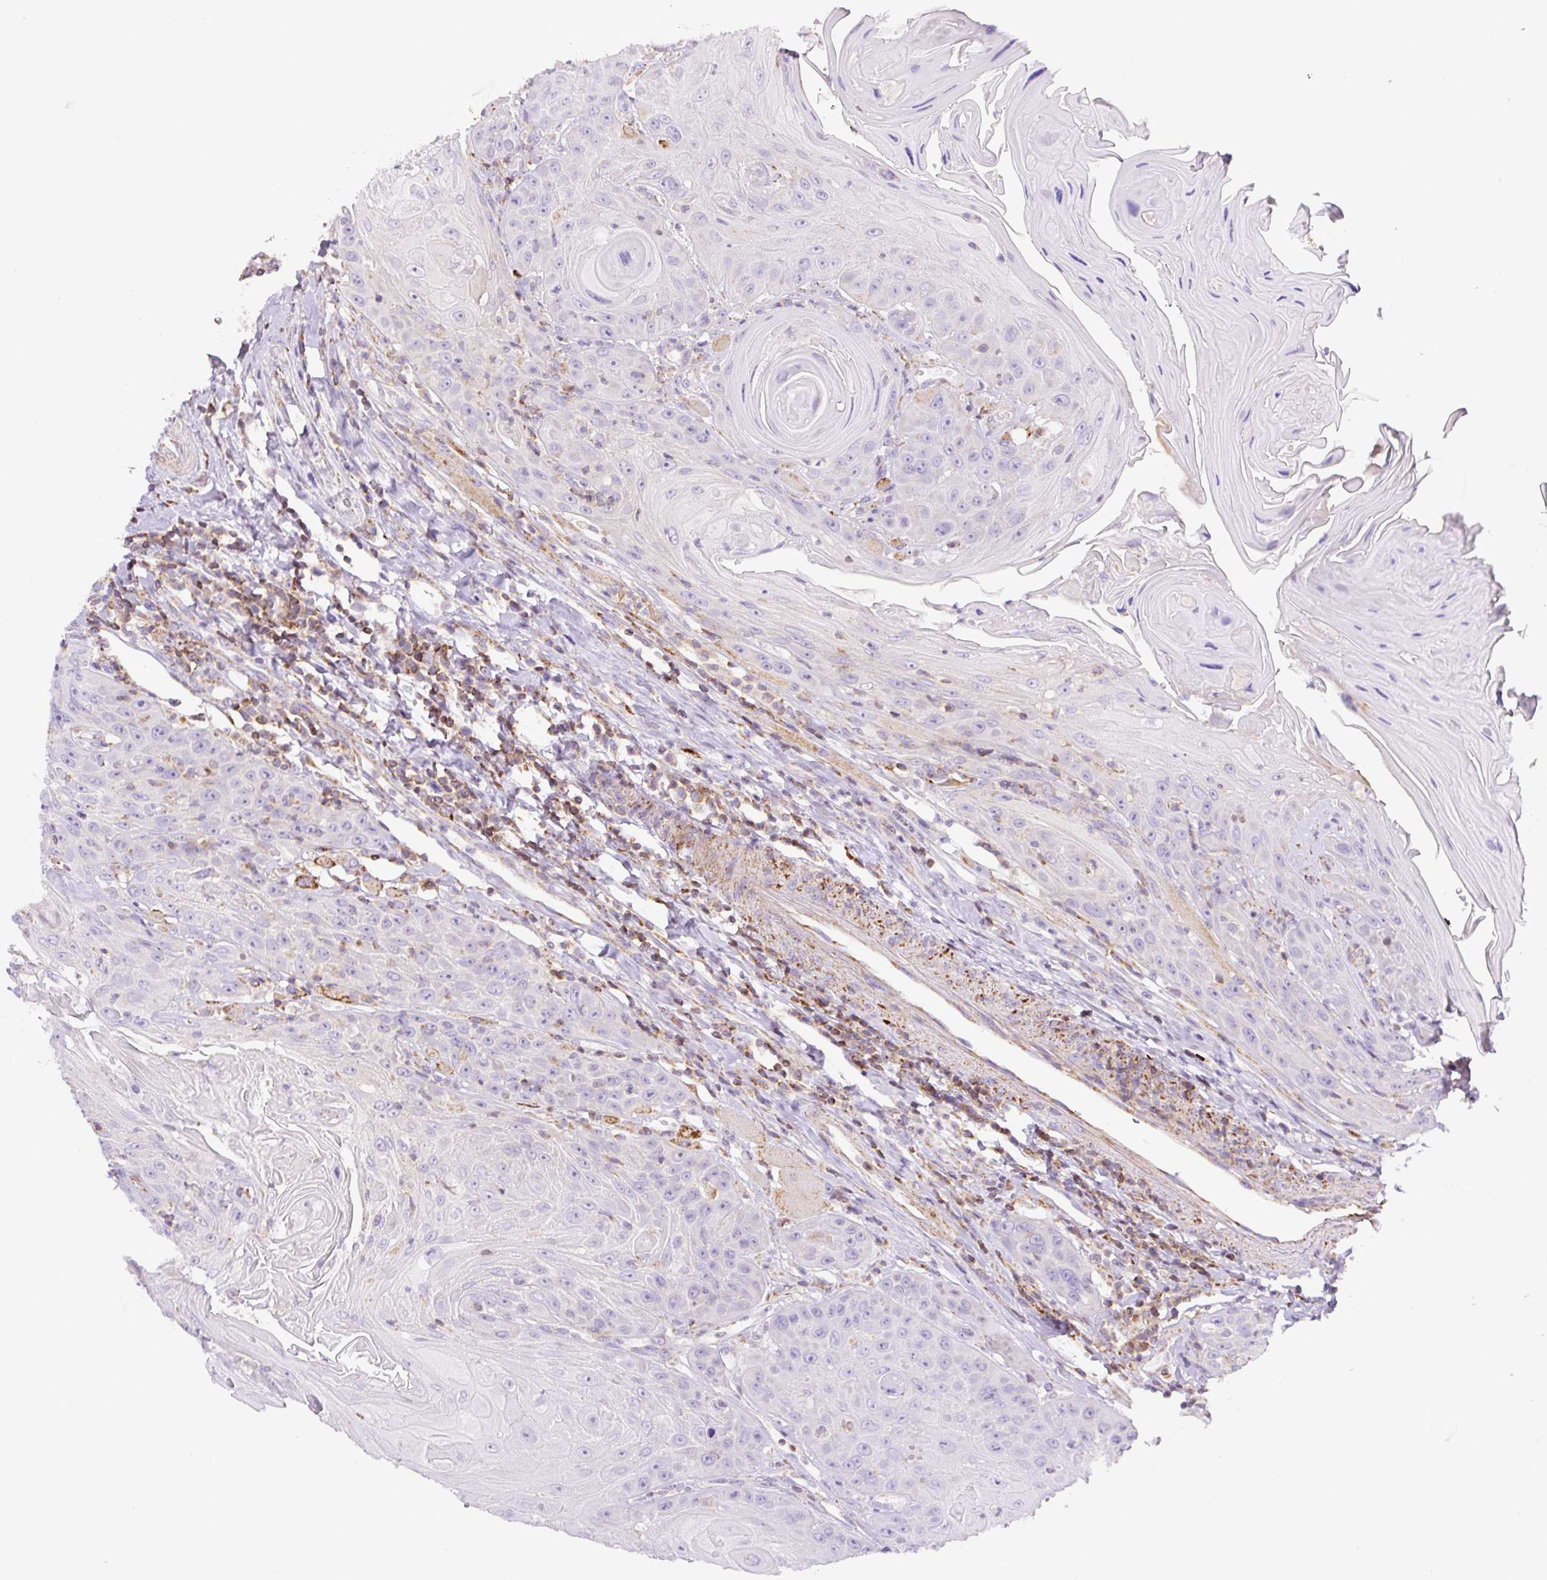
{"staining": {"intensity": "negative", "quantity": "none", "location": "none"}, "tissue": "head and neck cancer", "cell_type": "Tumor cells", "image_type": "cancer", "snomed": [{"axis": "morphology", "description": "Squamous cell carcinoma, NOS"}, {"axis": "topography", "description": "Head-Neck"}], "caption": "IHC histopathology image of neoplastic tissue: head and neck squamous cell carcinoma stained with DAB (3,3'-diaminobenzidine) displays no significant protein expression in tumor cells.", "gene": "NF1", "patient": {"sex": "female", "age": 59}}